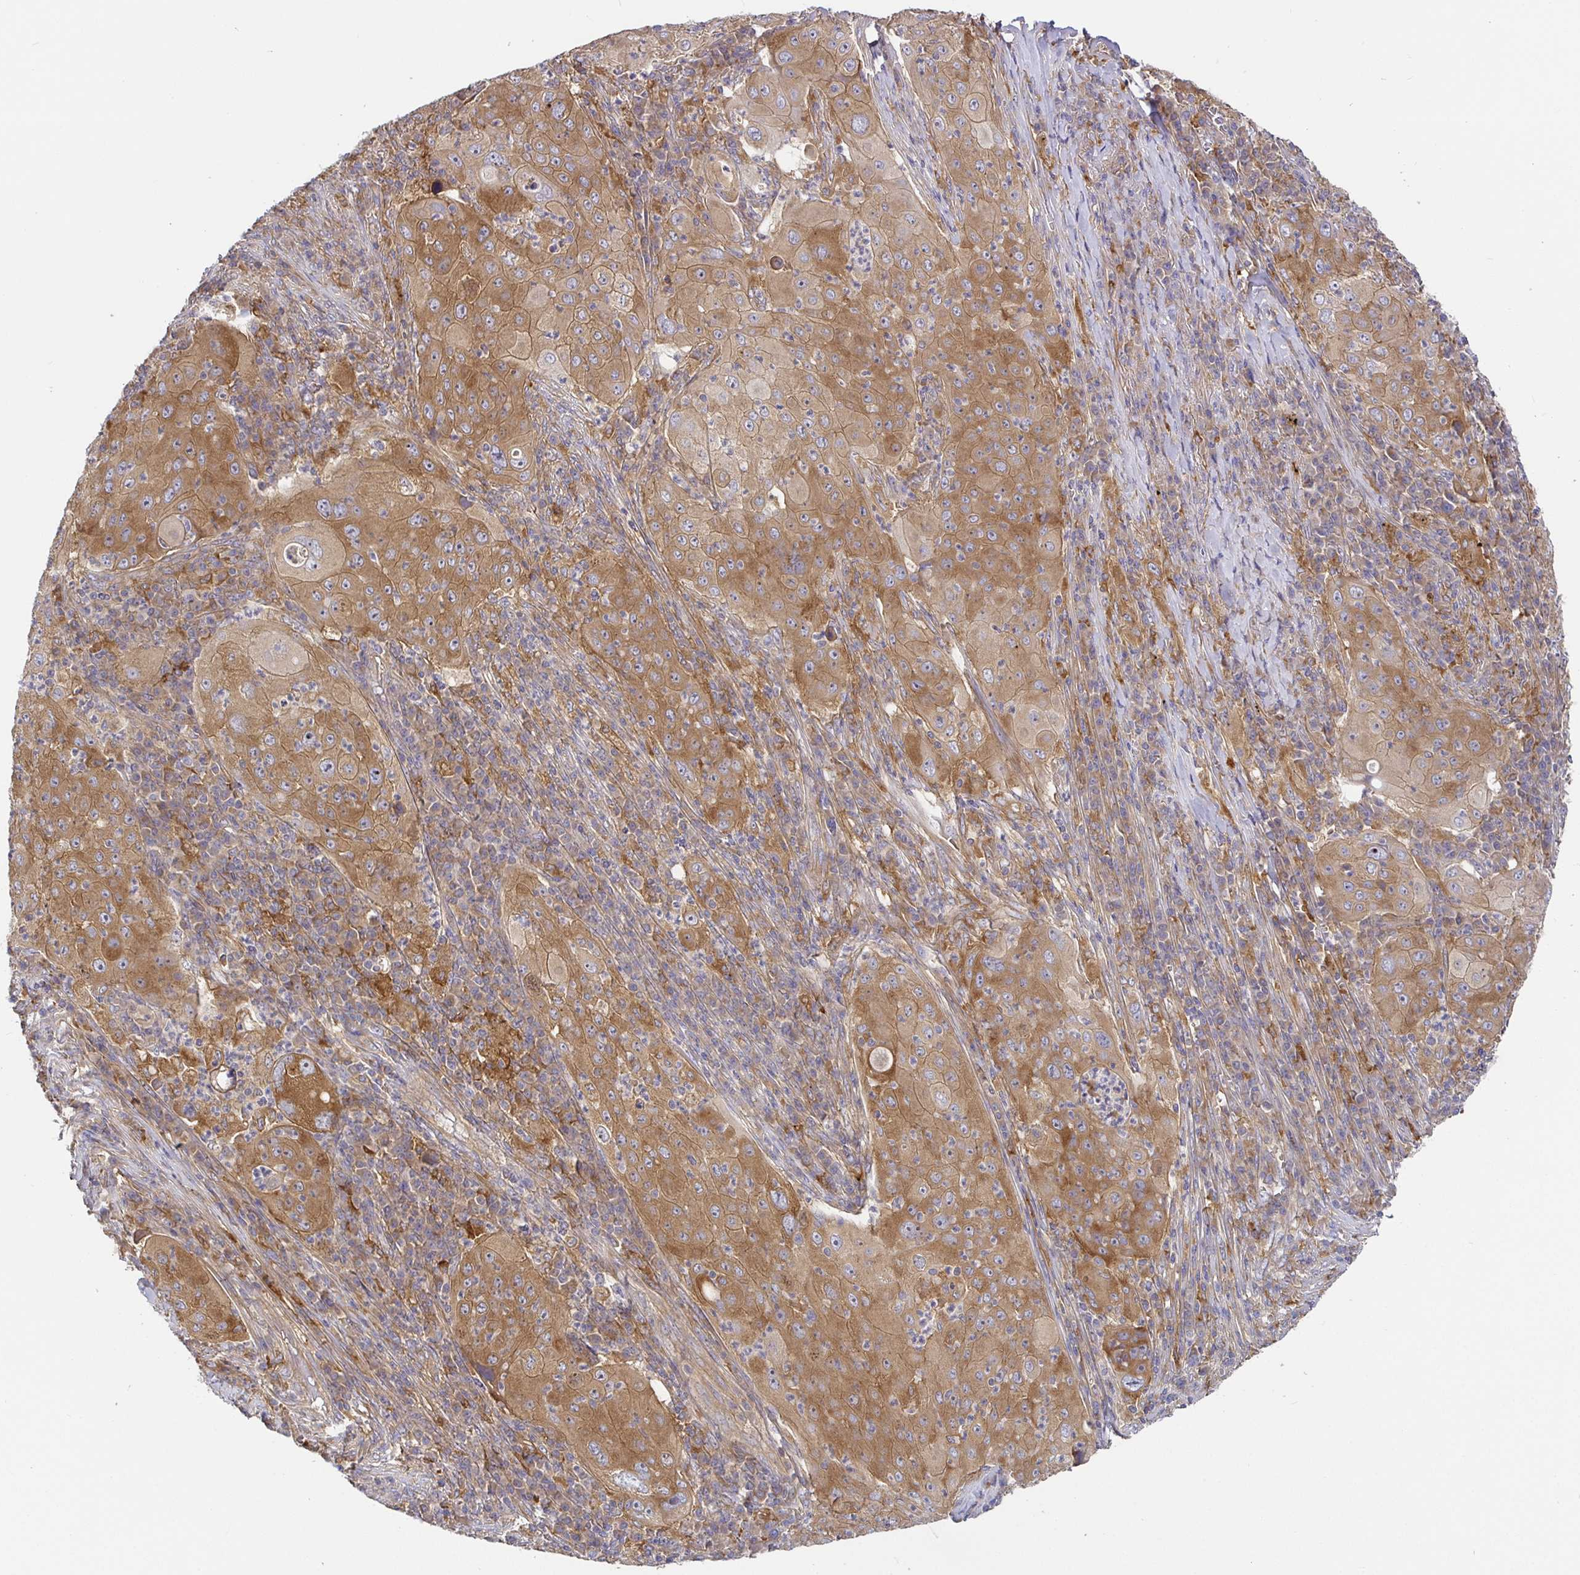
{"staining": {"intensity": "moderate", "quantity": ">75%", "location": "cytoplasmic/membranous"}, "tissue": "lung cancer", "cell_type": "Tumor cells", "image_type": "cancer", "snomed": [{"axis": "morphology", "description": "Squamous cell carcinoma, NOS"}, {"axis": "topography", "description": "Lung"}], "caption": "Protein analysis of lung cancer tissue displays moderate cytoplasmic/membranous positivity in approximately >75% of tumor cells.", "gene": "SNX8", "patient": {"sex": "female", "age": 59}}